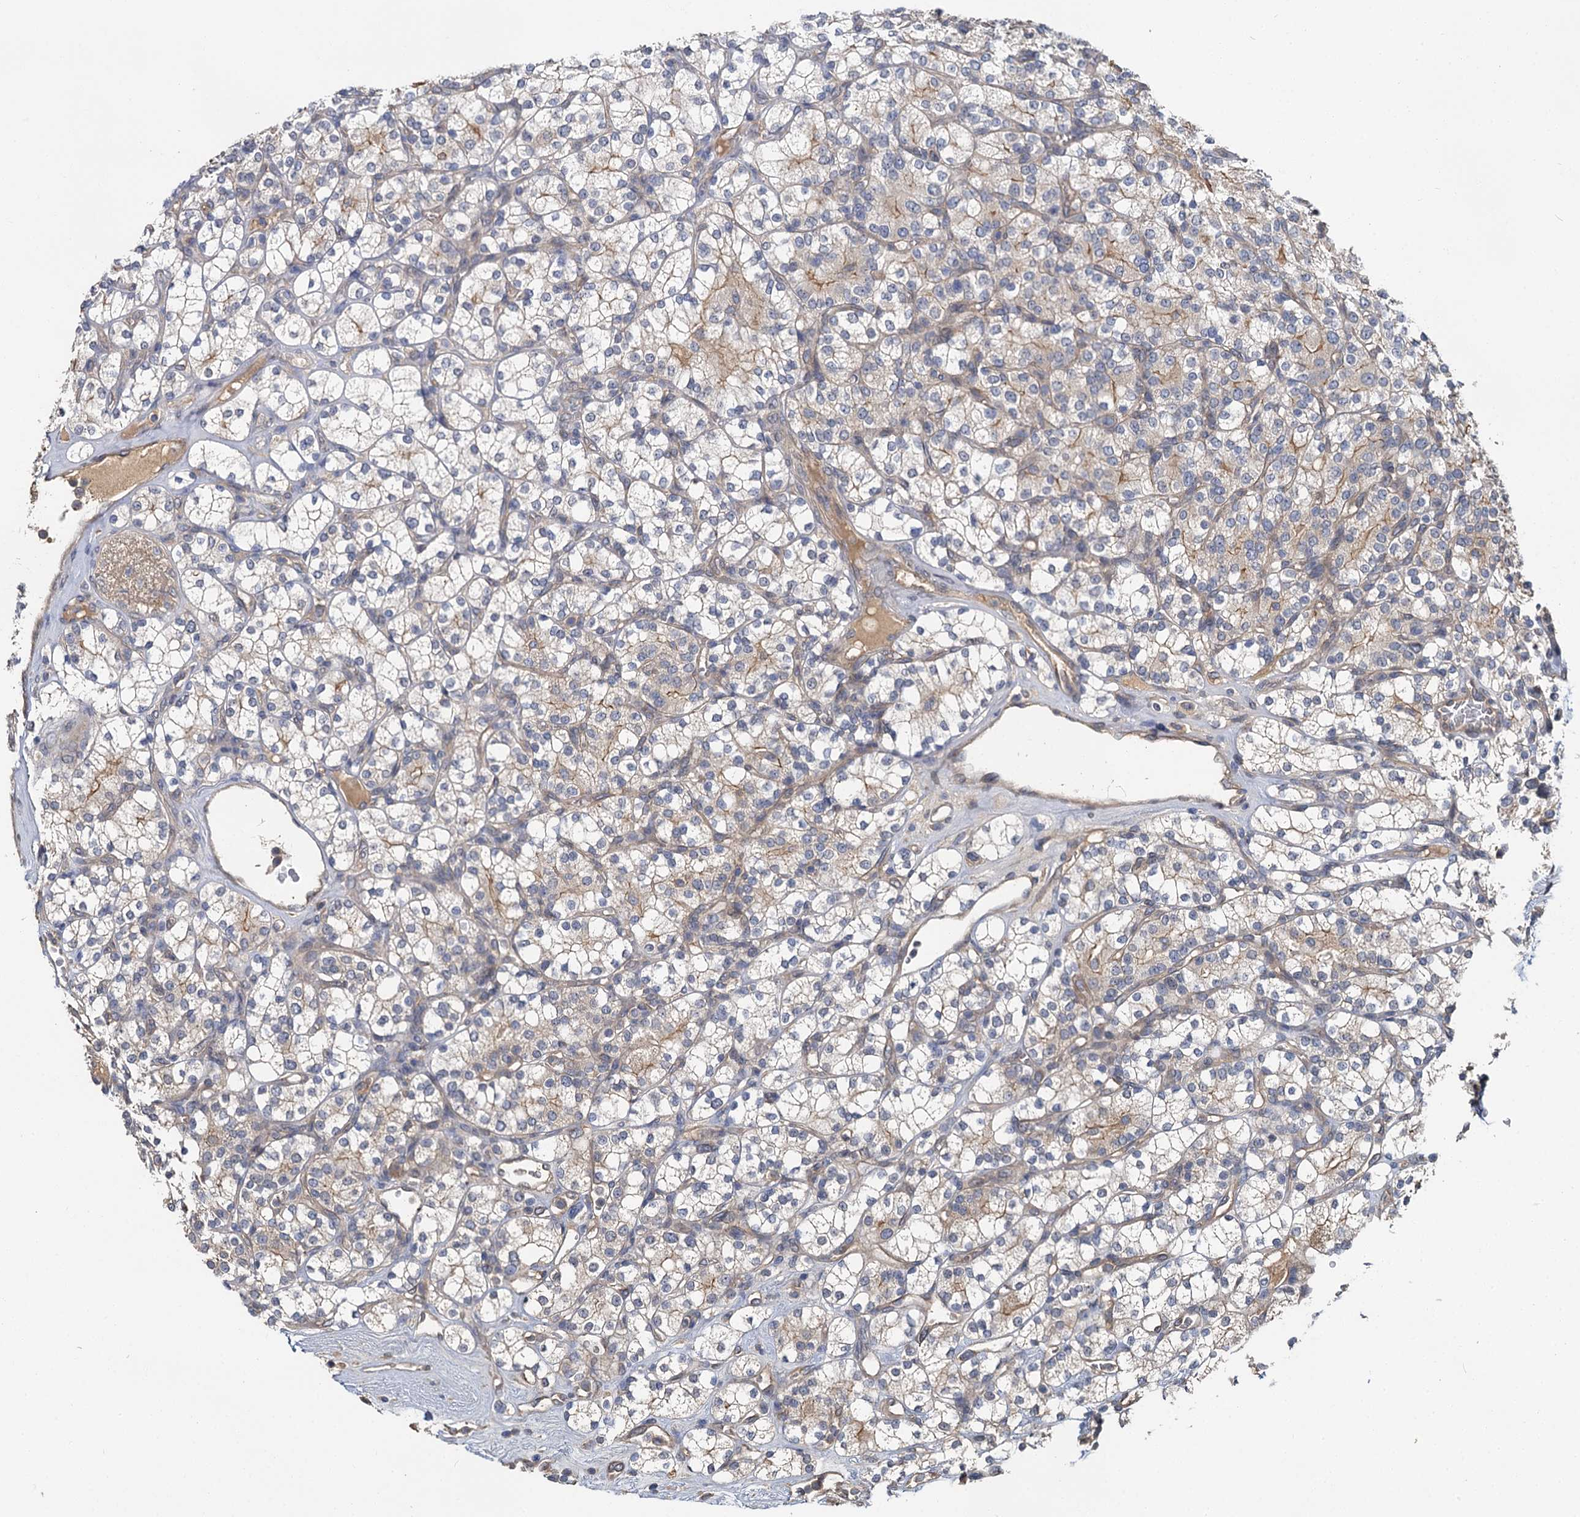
{"staining": {"intensity": "weak", "quantity": "<25%", "location": "cytoplasmic/membranous"}, "tissue": "renal cancer", "cell_type": "Tumor cells", "image_type": "cancer", "snomed": [{"axis": "morphology", "description": "Adenocarcinoma, NOS"}, {"axis": "topography", "description": "Kidney"}], "caption": "Tumor cells show no significant expression in adenocarcinoma (renal).", "gene": "ZNF324", "patient": {"sex": "male", "age": 77}}